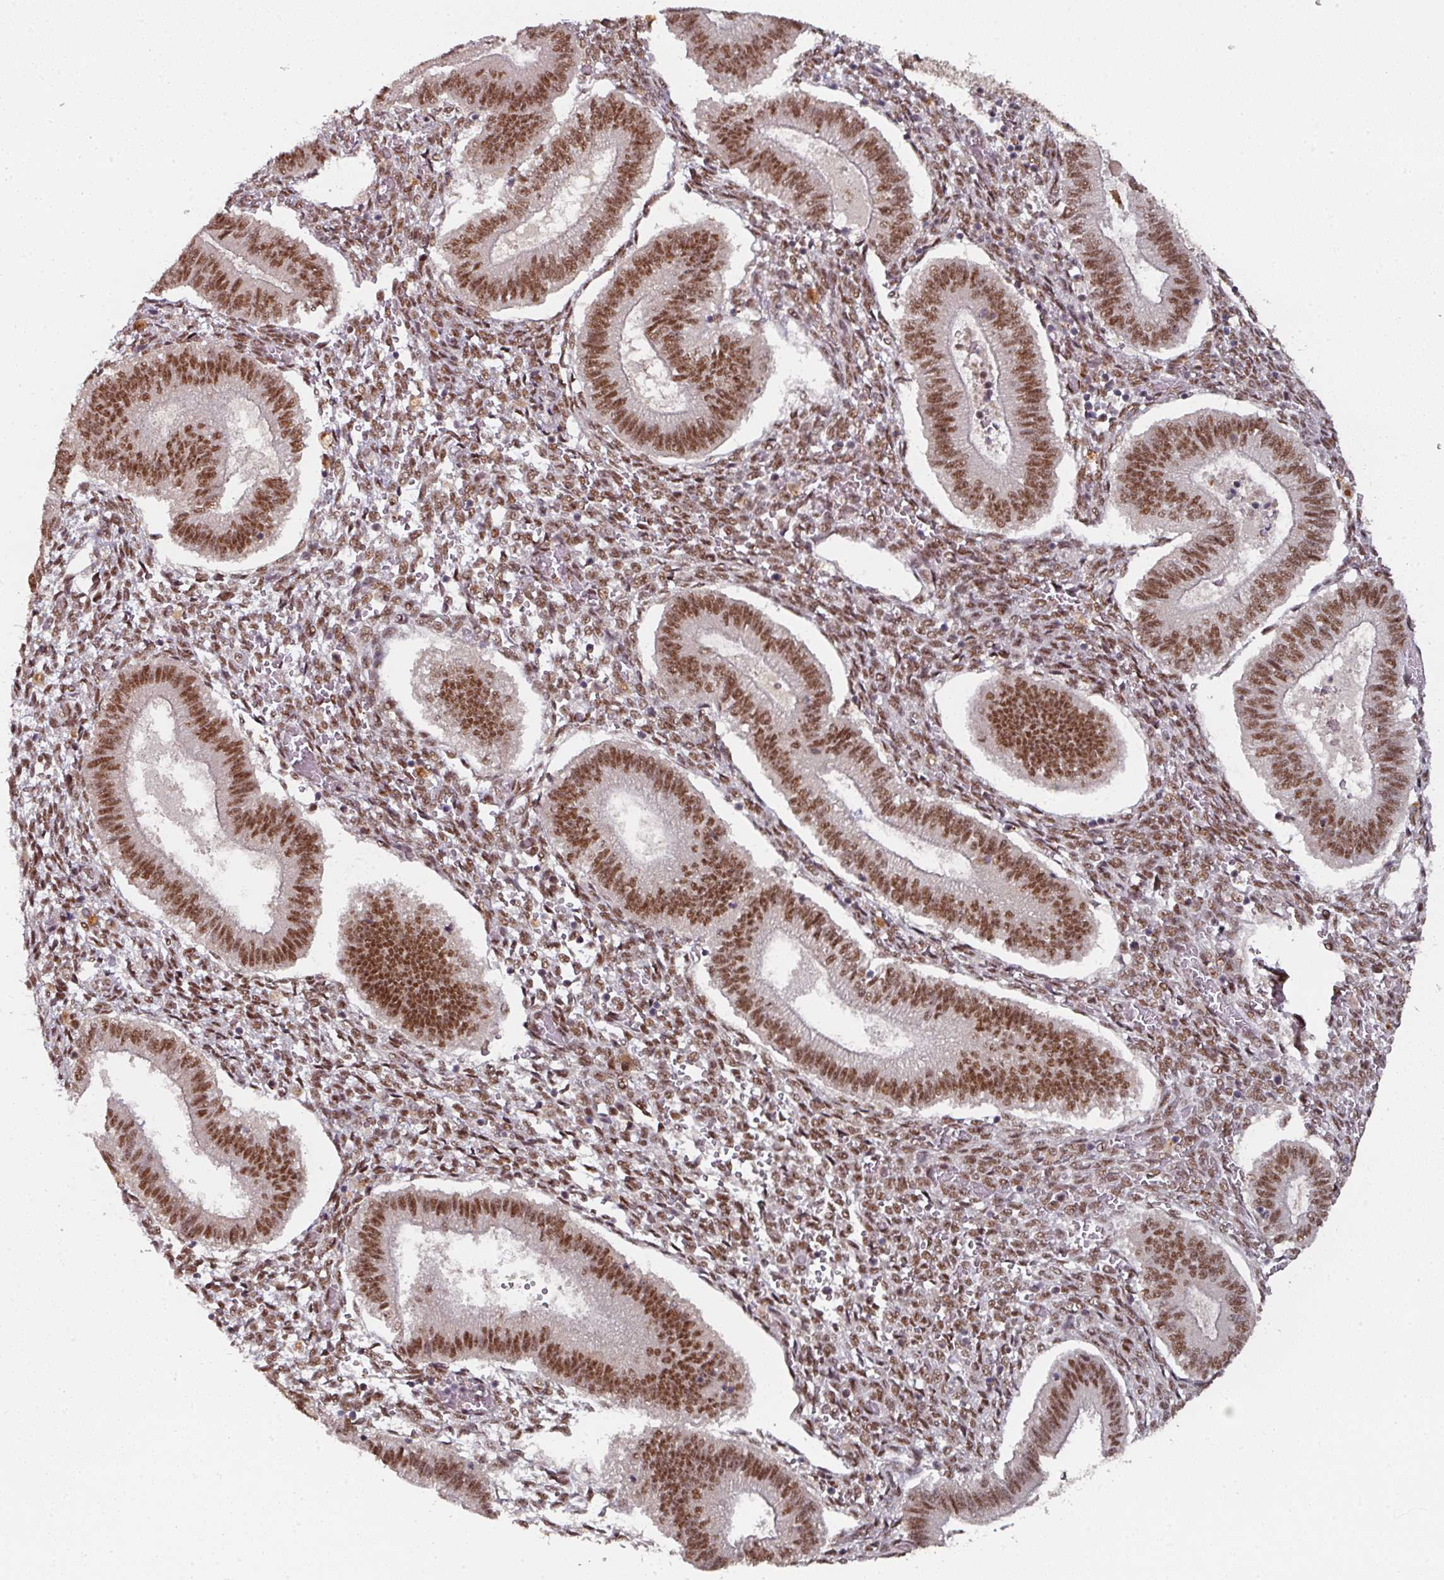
{"staining": {"intensity": "strong", "quantity": ">75%", "location": "nuclear"}, "tissue": "endometrium", "cell_type": "Cells in endometrial stroma", "image_type": "normal", "snomed": [{"axis": "morphology", "description": "Normal tissue, NOS"}, {"axis": "topography", "description": "Endometrium"}], "caption": "Endometrium stained for a protein displays strong nuclear positivity in cells in endometrial stroma. (Stains: DAB in brown, nuclei in blue, Microscopy: brightfield microscopy at high magnification).", "gene": "ENSG00000289690", "patient": {"sex": "female", "age": 25}}